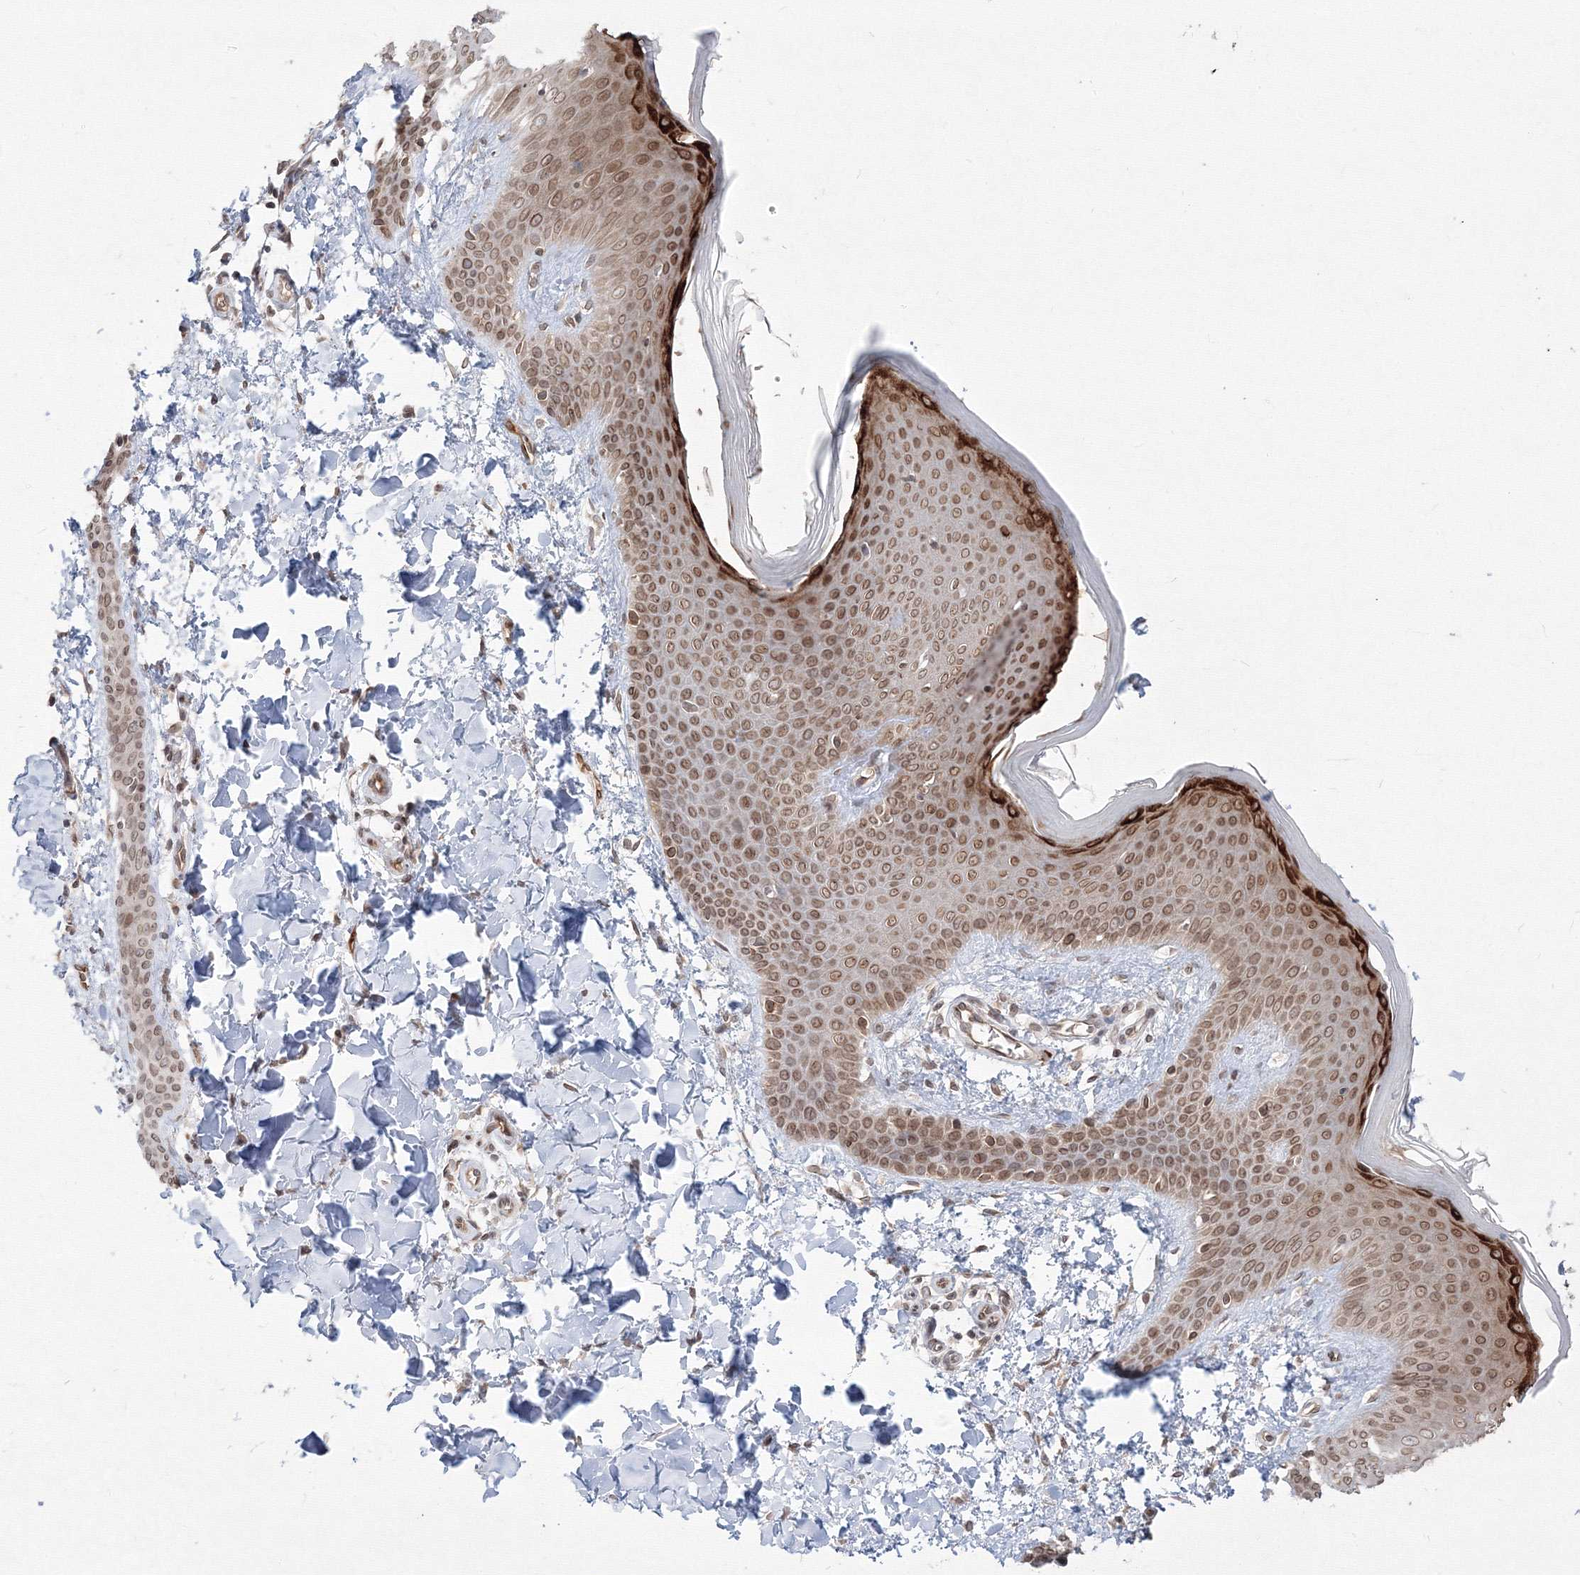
{"staining": {"intensity": "moderate", "quantity": ">75%", "location": "cytoplasmic/membranous,nuclear"}, "tissue": "skin", "cell_type": "Fibroblasts", "image_type": "normal", "snomed": [{"axis": "morphology", "description": "Normal tissue, NOS"}, {"axis": "topography", "description": "Skin"}], "caption": "Brown immunohistochemical staining in unremarkable skin reveals moderate cytoplasmic/membranous,nuclear positivity in about >75% of fibroblasts. (DAB (3,3'-diaminobenzidine) IHC, brown staining for protein, blue staining for nuclei).", "gene": "DNAJB2", "patient": {"sex": "male", "age": 36}}